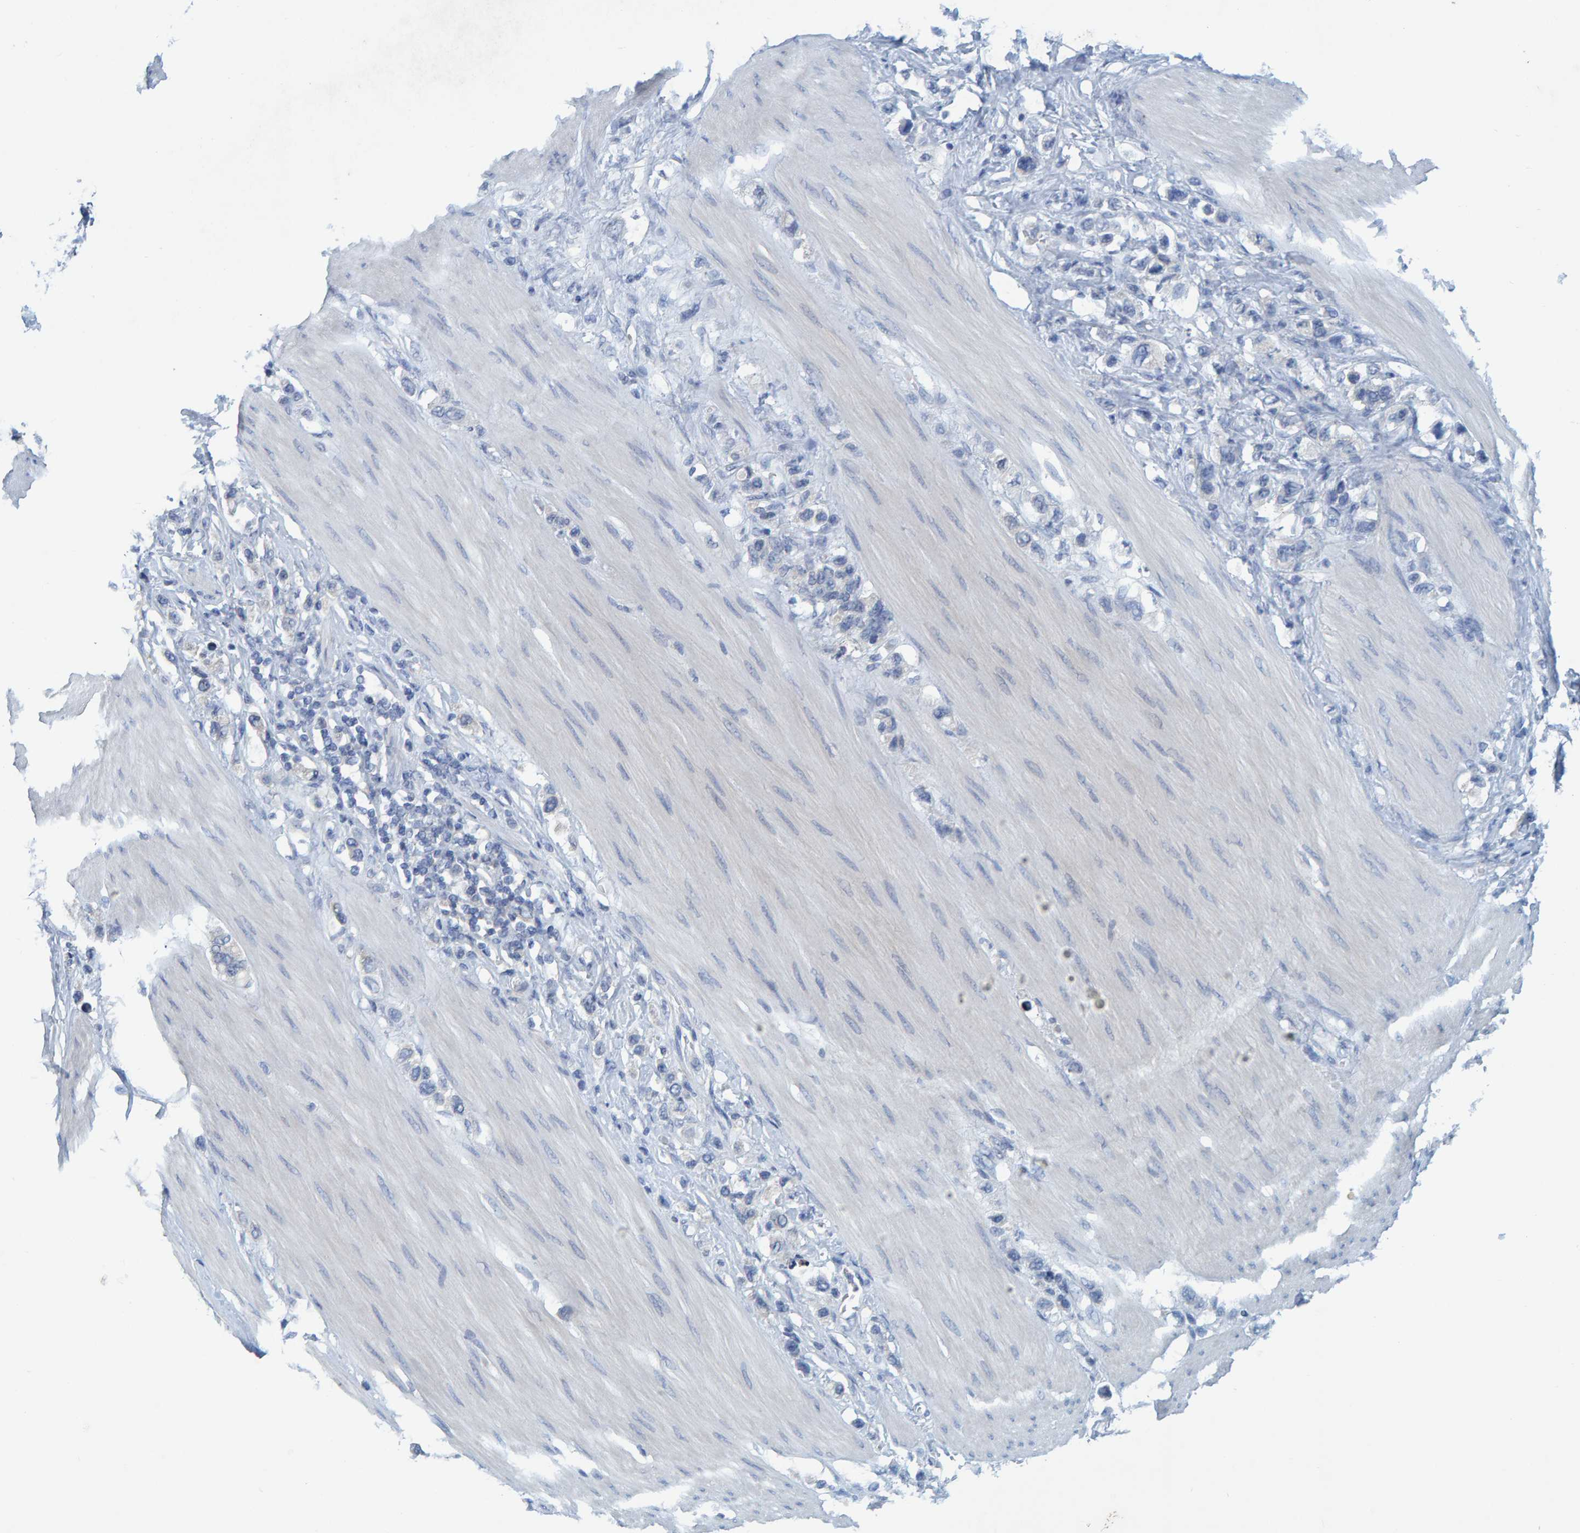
{"staining": {"intensity": "negative", "quantity": "none", "location": "none"}, "tissue": "stomach cancer", "cell_type": "Tumor cells", "image_type": "cancer", "snomed": [{"axis": "morphology", "description": "Adenocarcinoma, NOS"}, {"axis": "topography", "description": "Stomach"}], "caption": "A high-resolution micrograph shows IHC staining of stomach cancer (adenocarcinoma), which demonstrates no significant staining in tumor cells. The staining was performed using DAB (3,3'-diaminobenzidine) to visualize the protein expression in brown, while the nuclei were stained in blue with hematoxylin (Magnification: 20x).", "gene": "ALAD", "patient": {"sex": "female", "age": 65}}